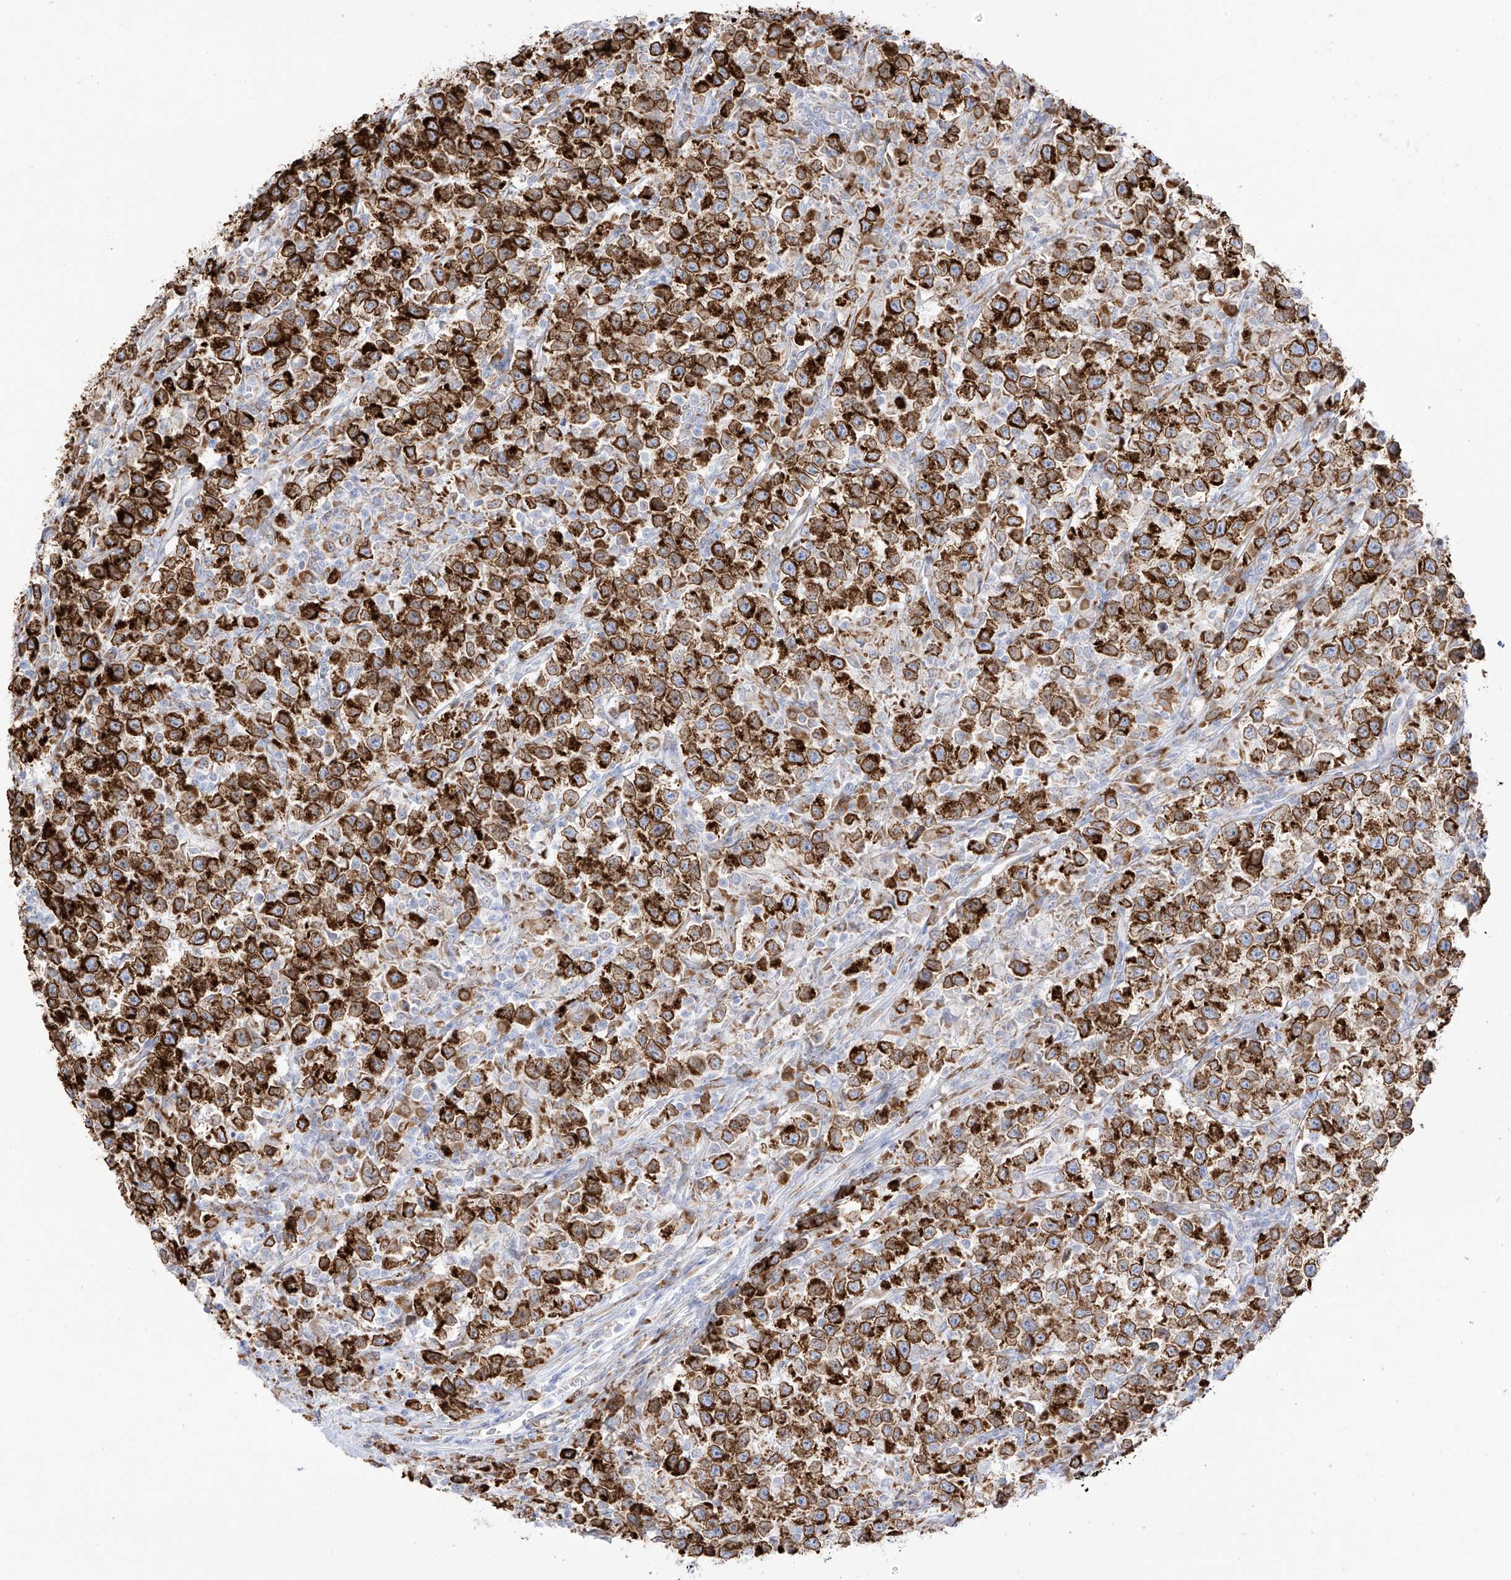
{"staining": {"intensity": "strong", "quantity": ">75%", "location": "cytoplasmic/membranous"}, "tissue": "testis cancer", "cell_type": "Tumor cells", "image_type": "cancer", "snomed": [{"axis": "morphology", "description": "Normal tissue, NOS"}, {"axis": "morphology", "description": "Seminoma, NOS"}, {"axis": "topography", "description": "Testis"}], "caption": "This is an image of immunohistochemistry (IHC) staining of testis cancer (seminoma), which shows strong expression in the cytoplasmic/membranous of tumor cells.", "gene": "LRRC59", "patient": {"sex": "male", "age": 43}}